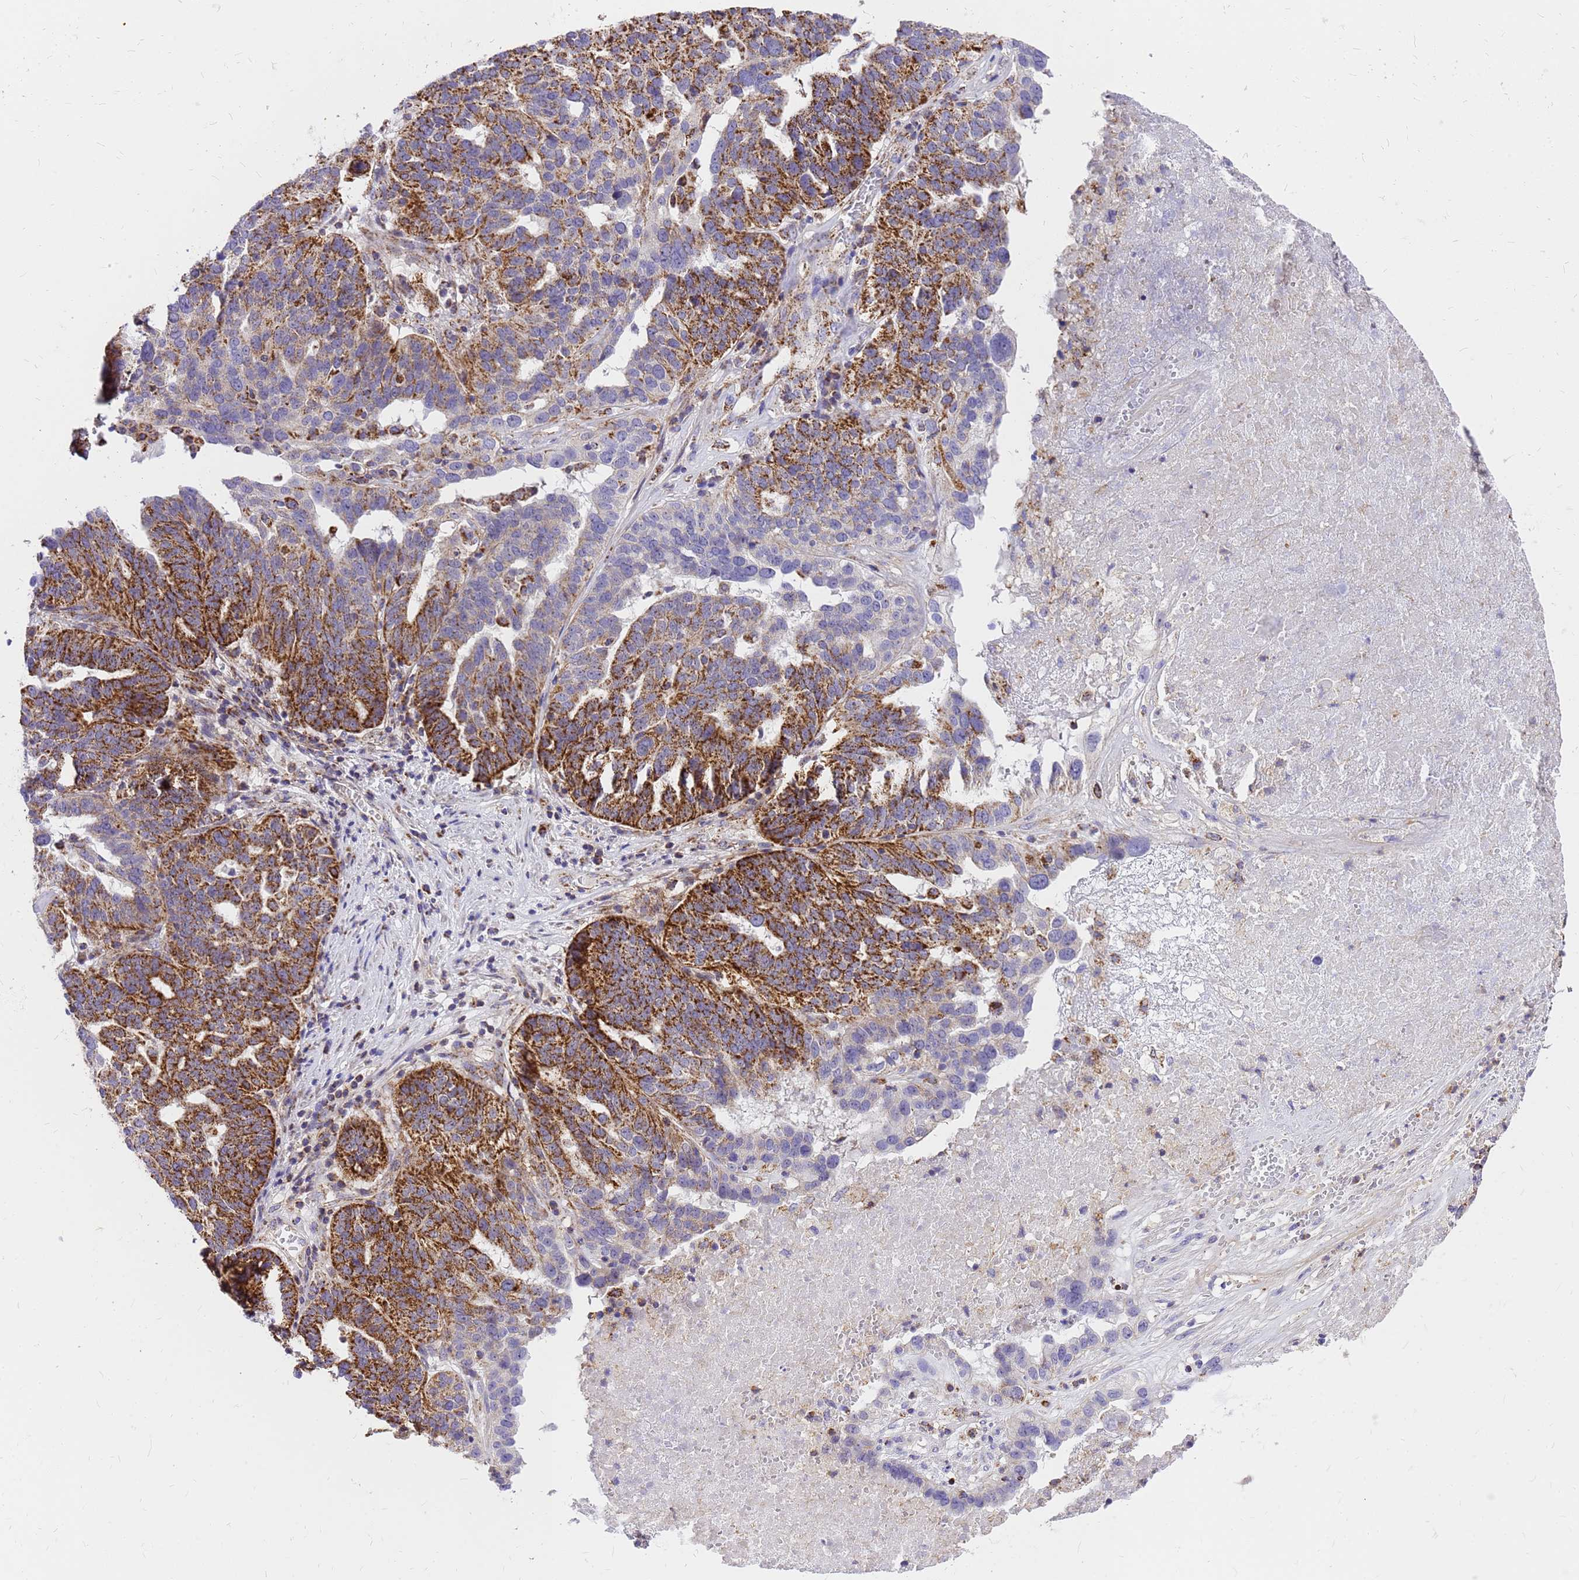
{"staining": {"intensity": "strong", "quantity": ">75%", "location": "cytoplasmic/membranous"}, "tissue": "ovarian cancer", "cell_type": "Tumor cells", "image_type": "cancer", "snomed": [{"axis": "morphology", "description": "Cystadenocarcinoma, serous, NOS"}, {"axis": "topography", "description": "Ovary"}], "caption": "Ovarian serous cystadenocarcinoma tissue demonstrates strong cytoplasmic/membranous positivity in approximately >75% of tumor cells", "gene": "MRPS26", "patient": {"sex": "female", "age": 59}}